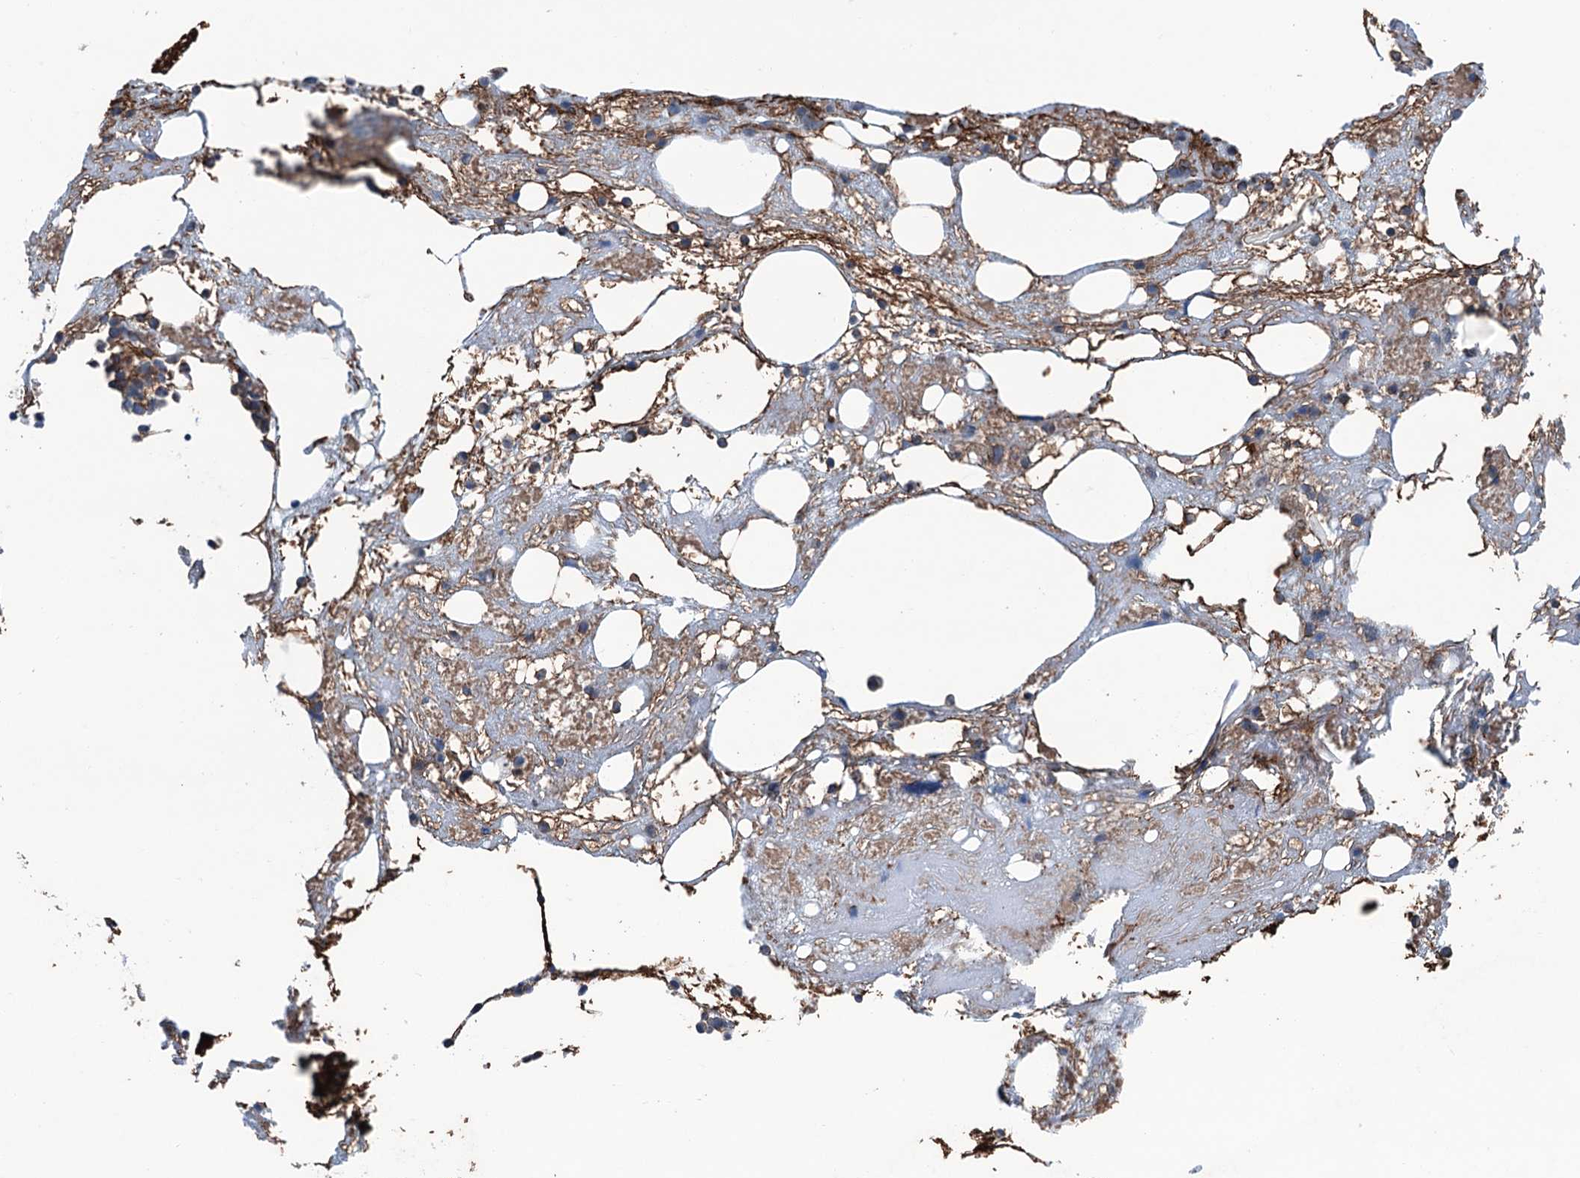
{"staining": {"intensity": "weak", "quantity": "25%-75%", "location": "cytoplasmic/membranous"}, "tissue": "bone marrow", "cell_type": "Hematopoietic cells", "image_type": "normal", "snomed": [{"axis": "morphology", "description": "Normal tissue, NOS"}, {"axis": "topography", "description": "Bone marrow"}], "caption": "A high-resolution micrograph shows IHC staining of unremarkable bone marrow, which shows weak cytoplasmic/membranous positivity in approximately 25%-75% of hematopoietic cells.", "gene": "NMRAL1", "patient": {"sex": "male", "age": 78}}